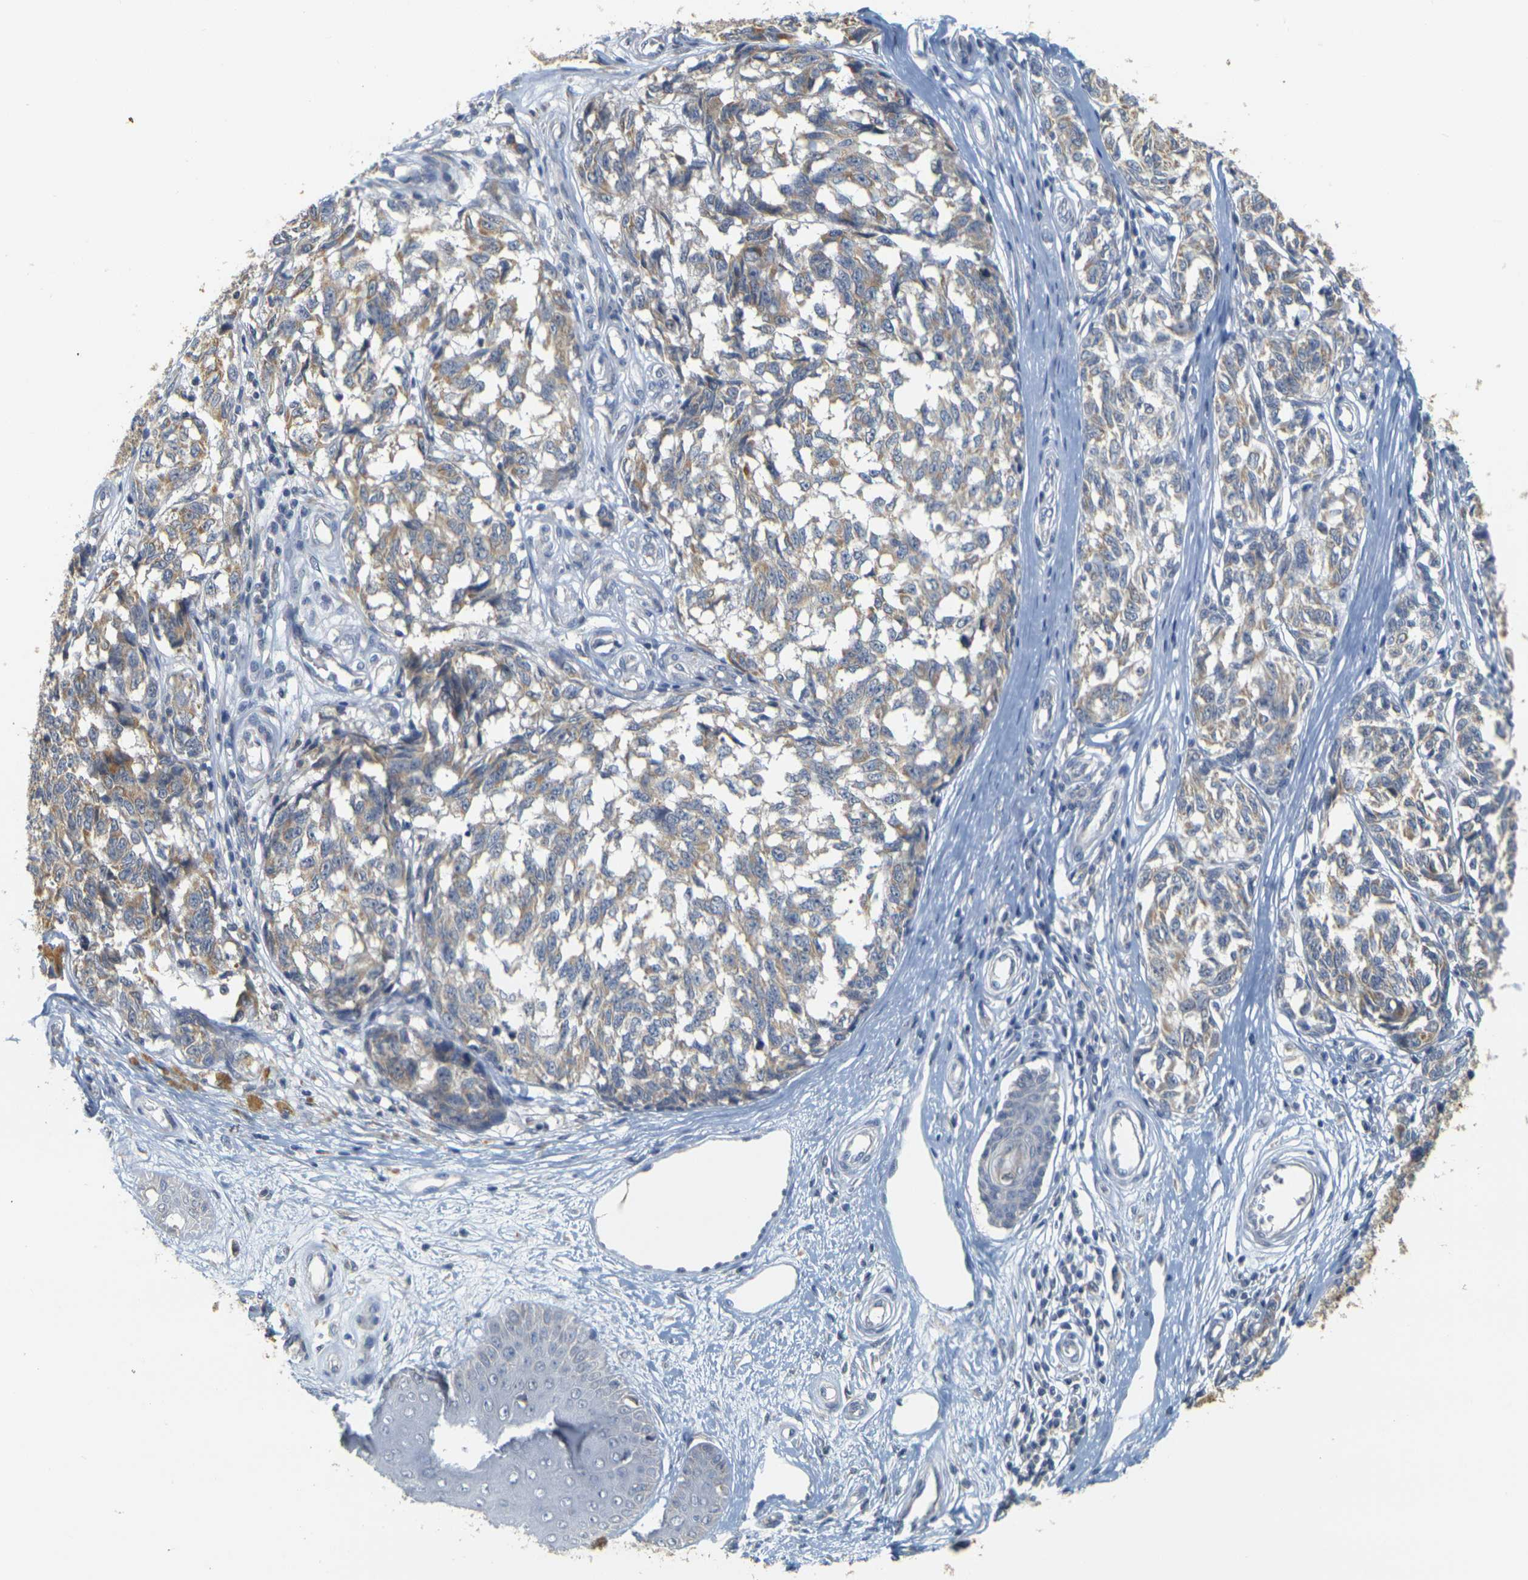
{"staining": {"intensity": "weak", "quantity": ">75%", "location": "cytoplasmic/membranous"}, "tissue": "melanoma", "cell_type": "Tumor cells", "image_type": "cancer", "snomed": [{"axis": "morphology", "description": "Malignant melanoma, NOS"}, {"axis": "topography", "description": "Skin"}], "caption": "Protein staining of malignant melanoma tissue demonstrates weak cytoplasmic/membranous staining in approximately >75% of tumor cells. The protein is stained brown, and the nuclei are stained in blue (DAB IHC with brightfield microscopy, high magnification).", "gene": "GDAP1", "patient": {"sex": "female", "age": 64}}